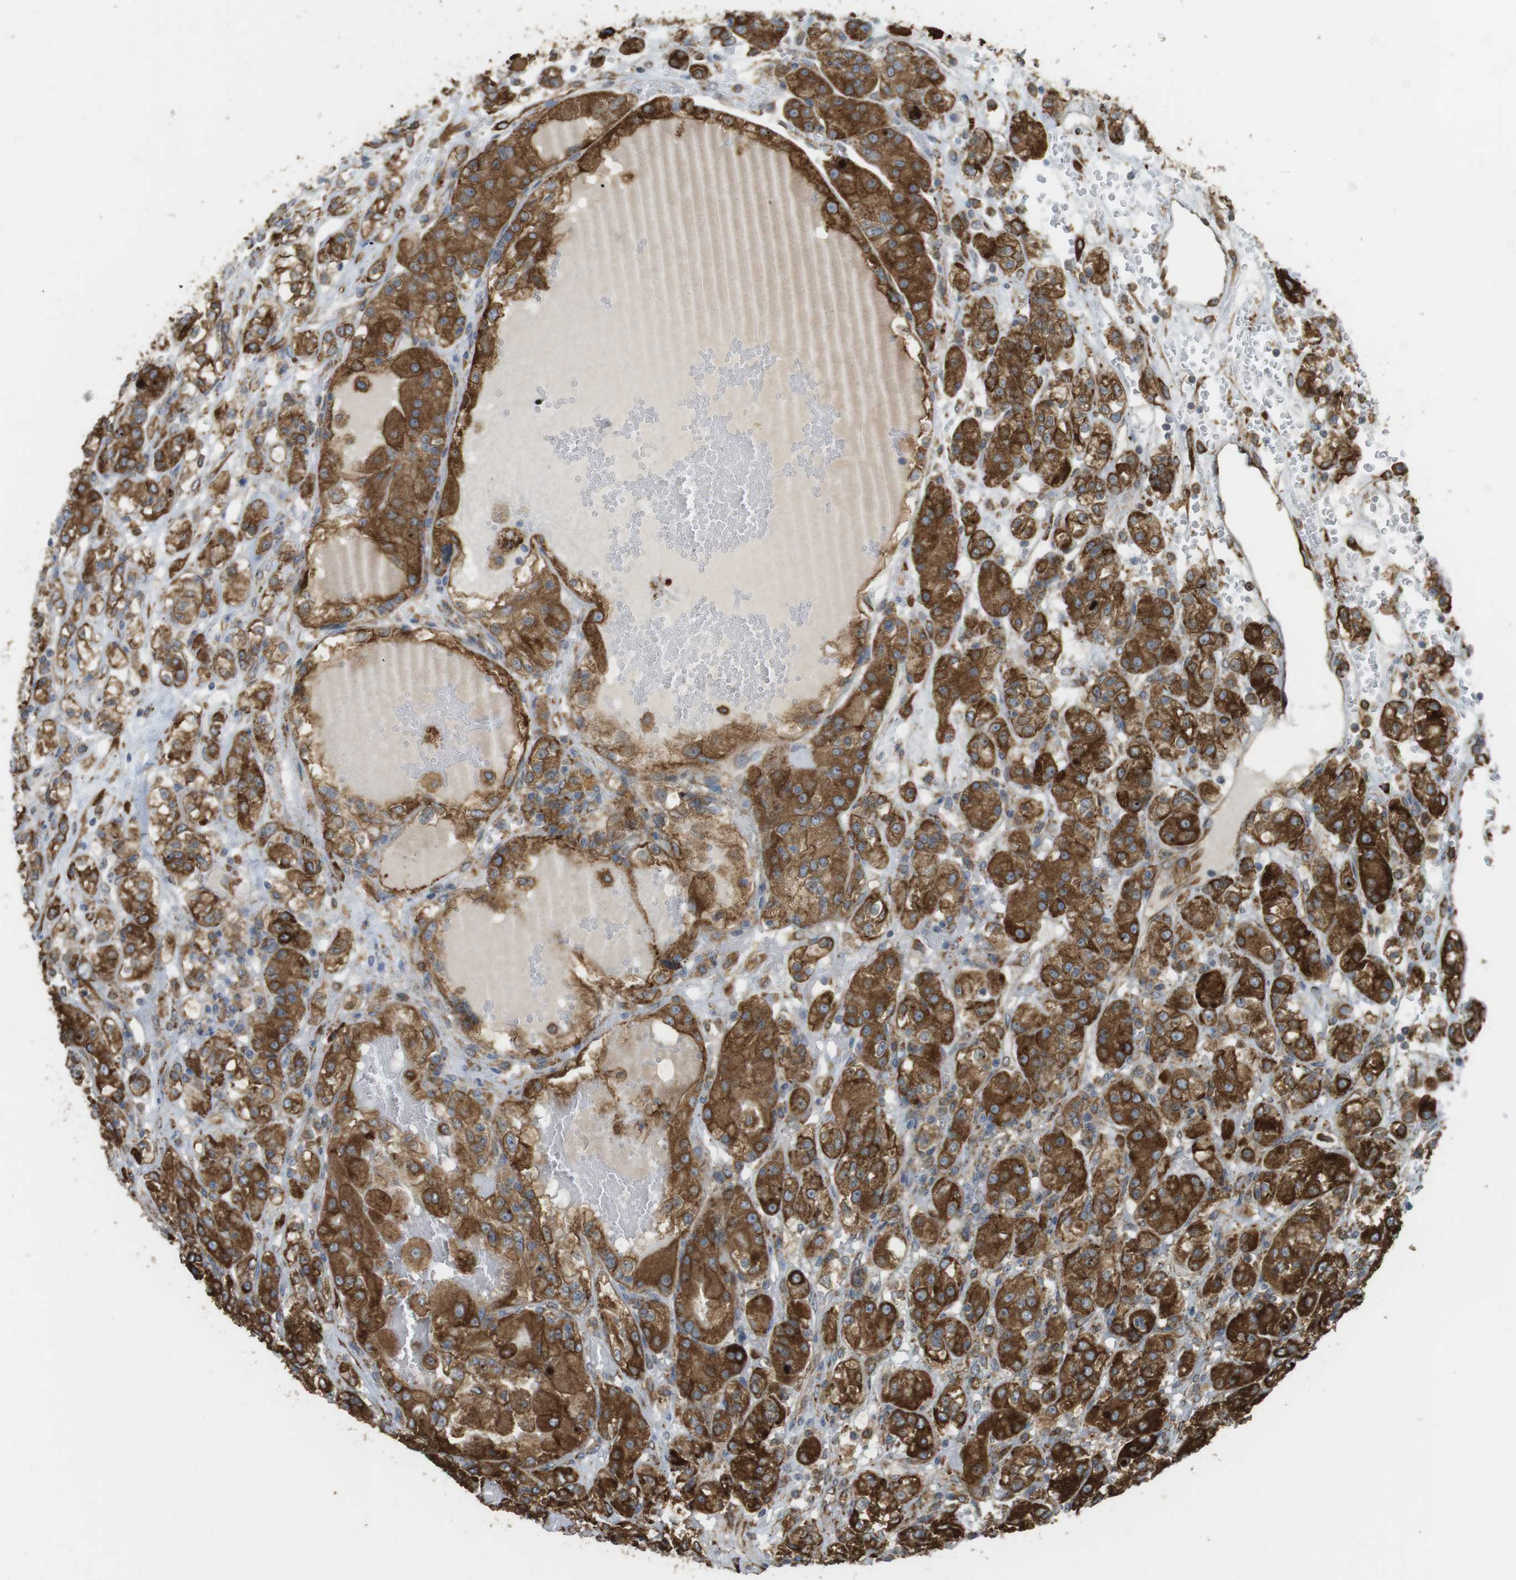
{"staining": {"intensity": "strong", "quantity": ">75%", "location": "cytoplasmic/membranous"}, "tissue": "renal cancer", "cell_type": "Tumor cells", "image_type": "cancer", "snomed": [{"axis": "morphology", "description": "Normal tissue, NOS"}, {"axis": "morphology", "description": "Adenocarcinoma, NOS"}, {"axis": "topography", "description": "Kidney"}], "caption": "Tumor cells reveal strong cytoplasmic/membranous positivity in approximately >75% of cells in renal adenocarcinoma.", "gene": "MBOAT2", "patient": {"sex": "male", "age": 61}}